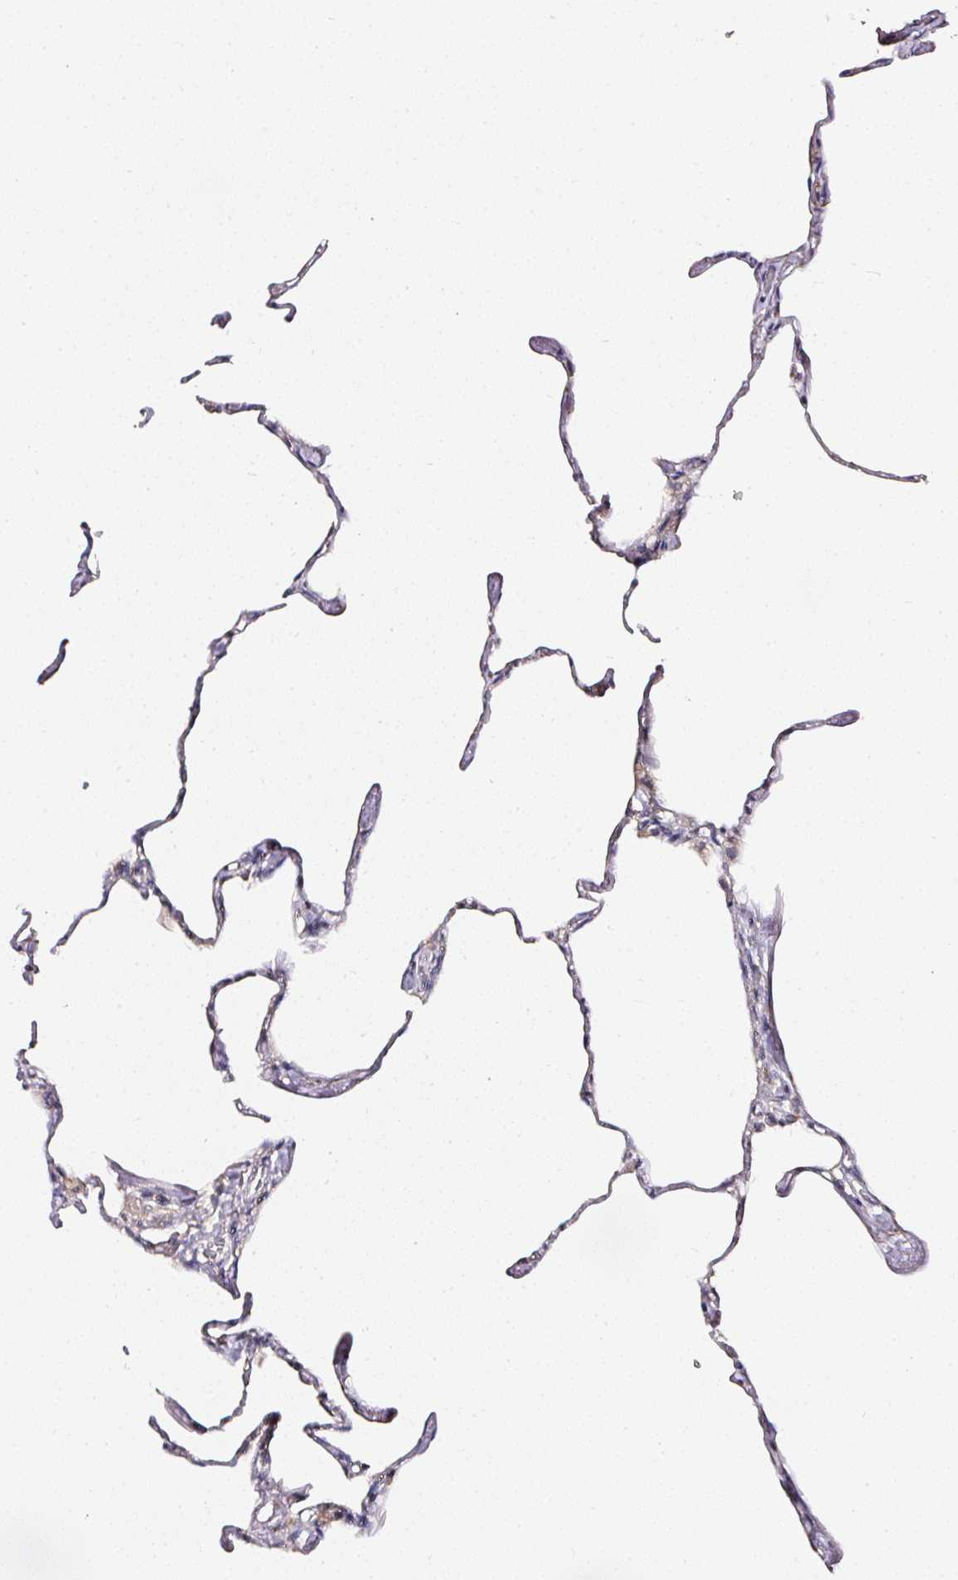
{"staining": {"intensity": "negative", "quantity": "none", "location": "none"}, "tissue": "lung", "cell_type": "Alveolar cells", "image_type": "normal", "snomed": [{"axis": "morphology", "description": "Normal tissue, NOS"}, {"axis": "topography", "description": "Lung"}], "caption": "Immunohistochemistry photomicrograph of unremarkable human lung stained for a protein (brown), which reveals no staining in alveolar cells.", "gene": "NTRK1", "patient": {"sex": "male", "age": 65}}